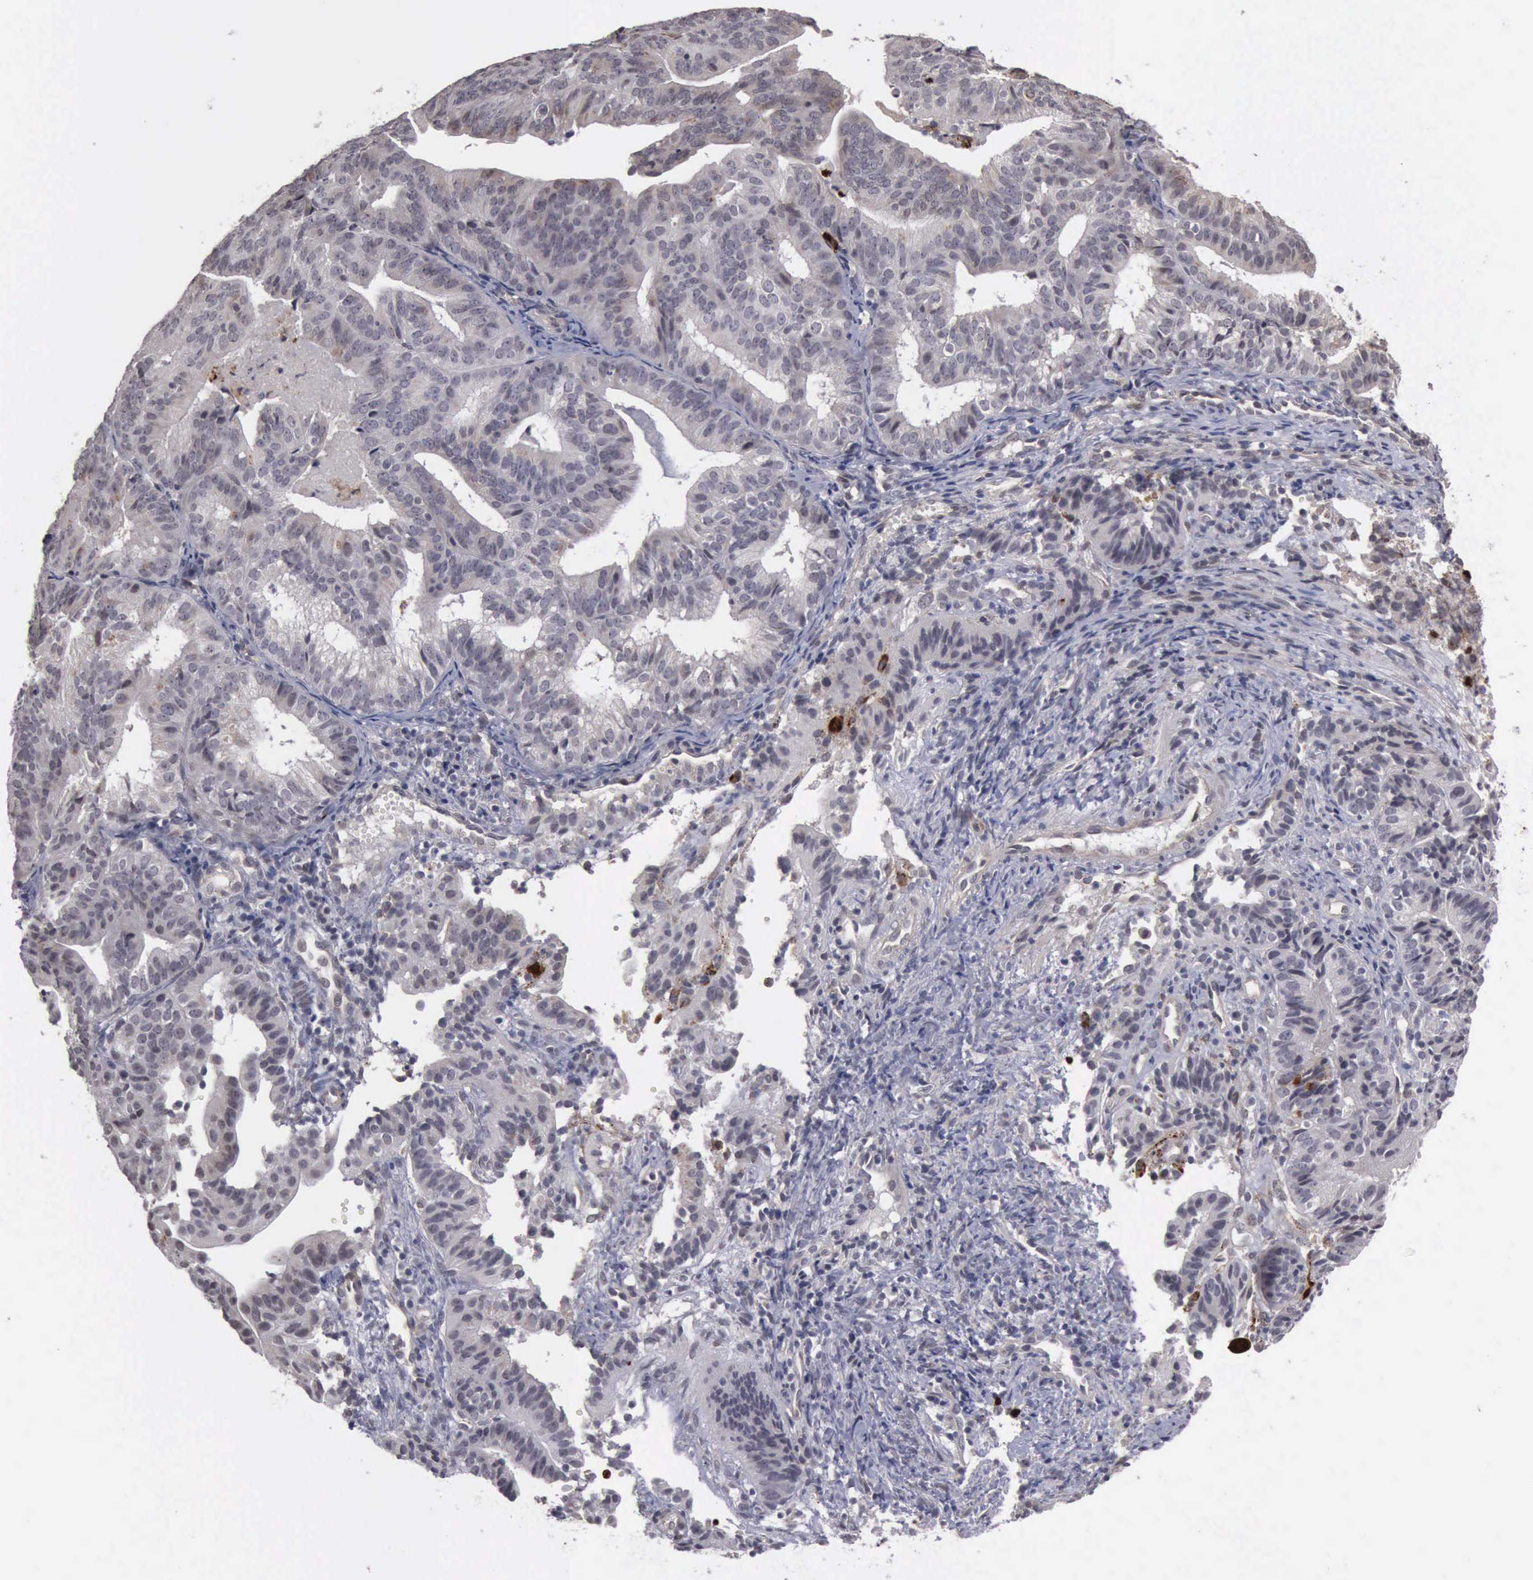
{"staining": {"intensity": "negative", "quantity": "none", "location": "none"}, "tissue": "cervical cancer", "cell_type": "Tumor cells", "image_type": "cancer", "snomed": [{"axis": "morphology", "description": "Adenocarcinoma, NOS"}, {"axis": "topography", "description": "Cervix"}], "caption": "DAB immunohistochemical staining of human cervical cancer displays no significant expression in tumor cells. Nuclei are stained in blue.", "gene": "MMP9", "patient": {"sex": "female", "age": 60}}